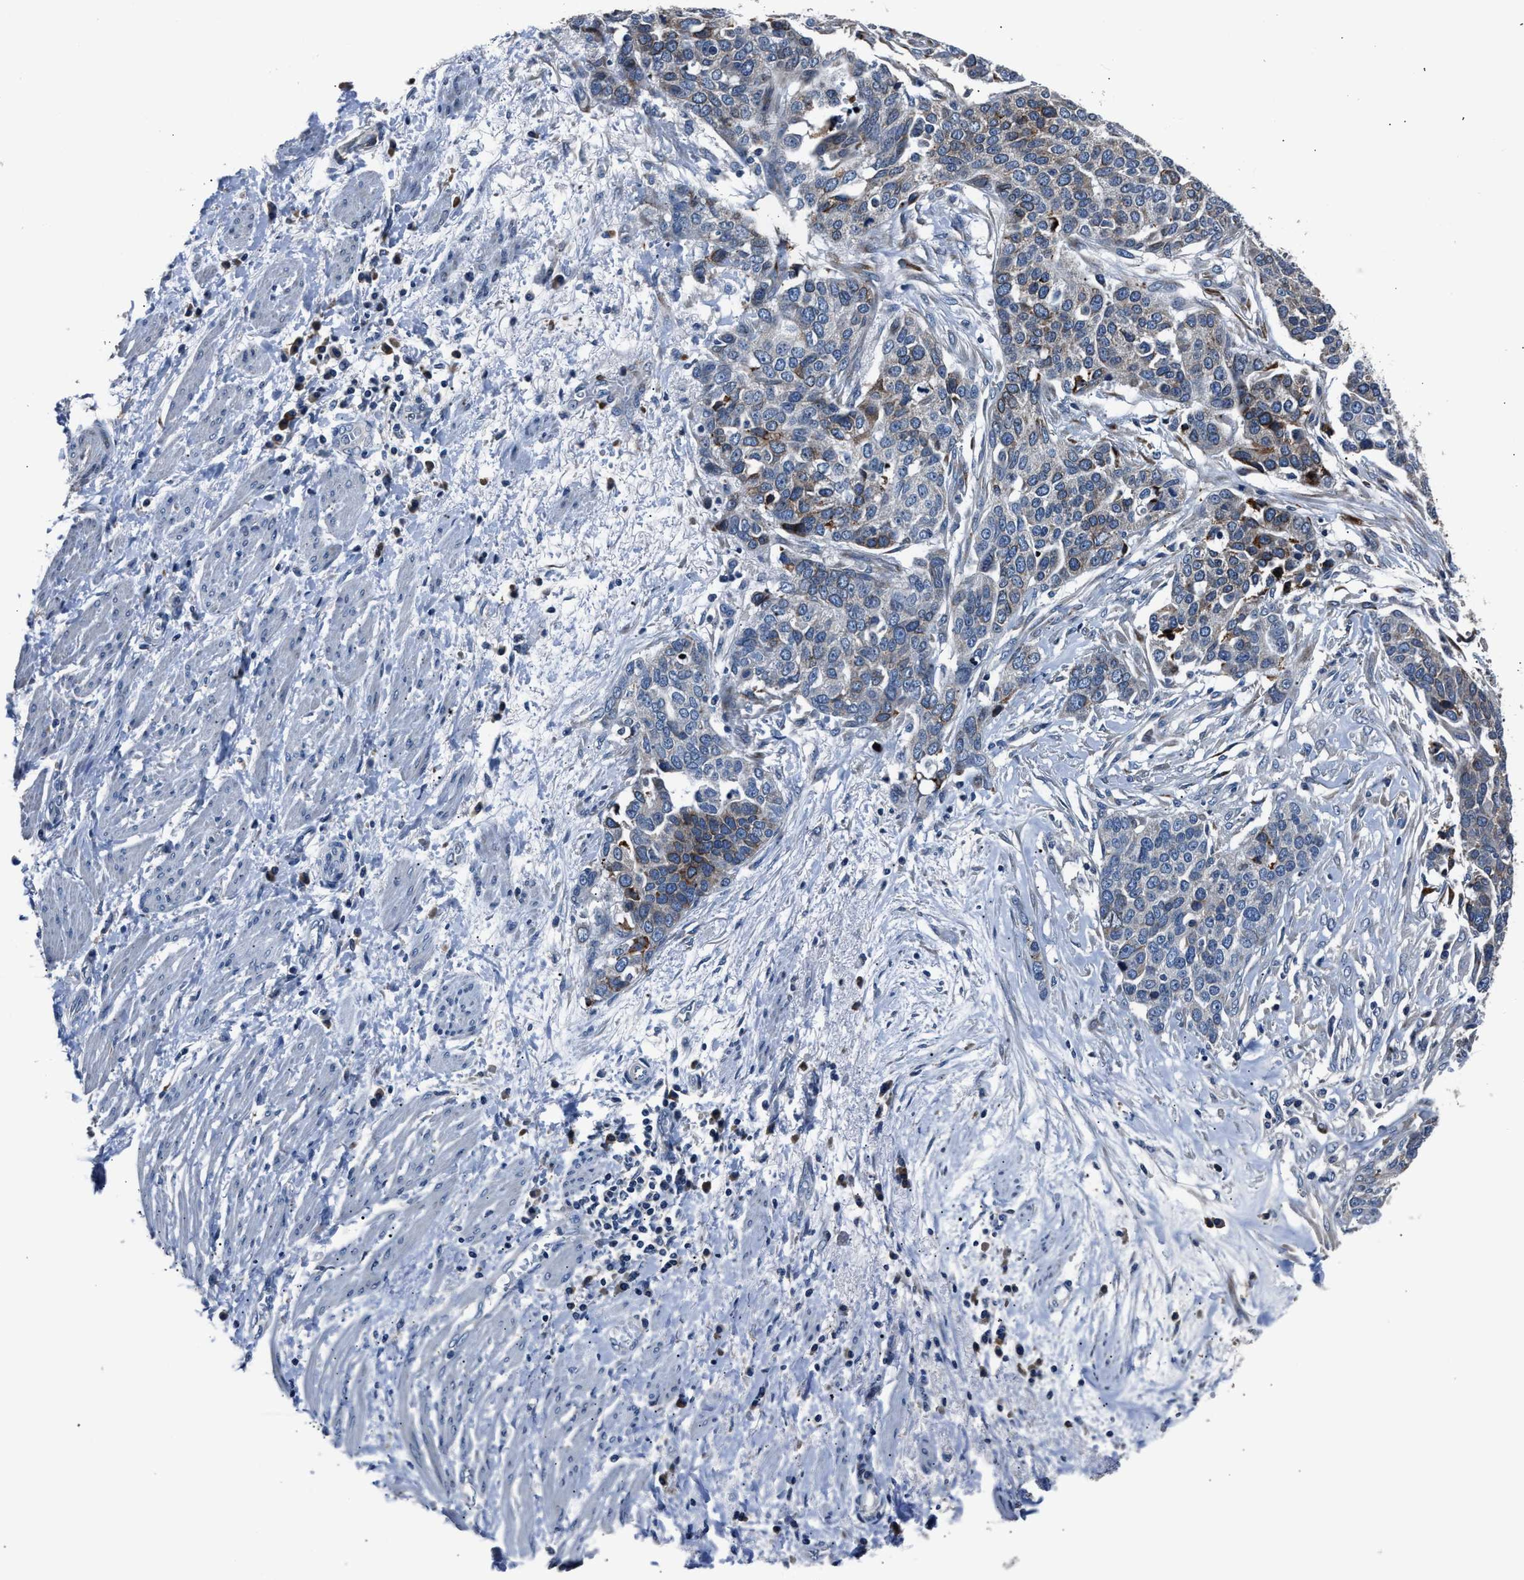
{"staining": {"intensity": "moderate", "quantity": "<25%", "location": "cytoplasmic/membranous"}, "tissue": "ovarian cancer", "cell_type": "Tumor cells", "image_type": "cancer", "snomed": [{"axis": "morphology", "description": "Cystadenocarcinoma, serous, NOS"}, {"axis": "topography", "description": "Ovary"}], "caption": "A high-resolution histopathology image shows IHC staining of ovarian cancer (serous cystadenocarcinoma), which displays moderate cytoplasmic/membranous positivity in approximately <25% of tumor cells.", "gene": "DNAJC24", "patient": {"sex": "female", "age": 44}}